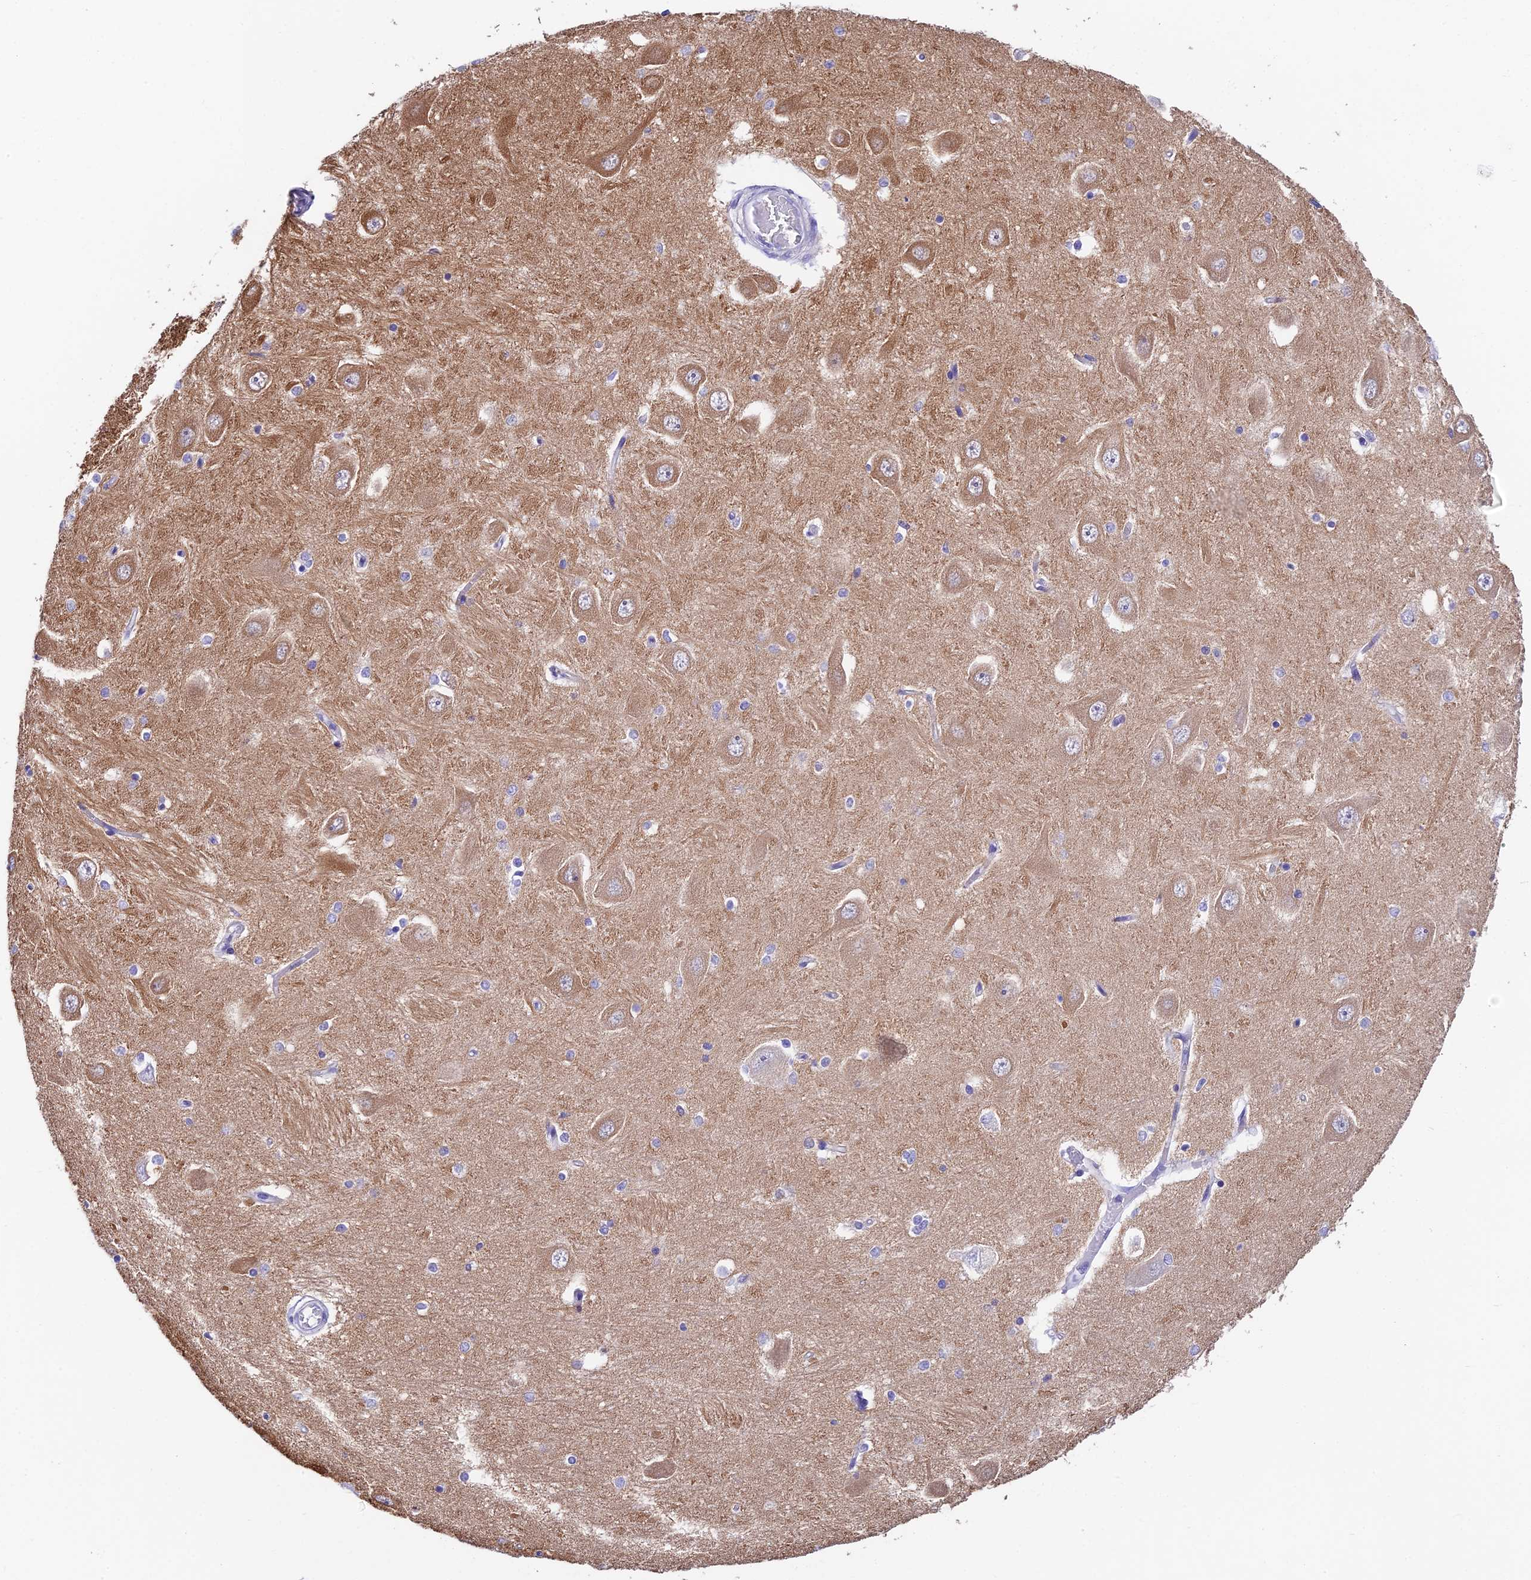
{"staining": {"intensity": "negative", "quantity": "none", "location": "none"}, "tissue": "hippocampus", "cell_type": "Glial cells", "image_type": "normal", "snomed": [{"axis": "morphology", "description": "Normal tissue, NOS"}, {"axis": "topography", "description": "Hippocampus"}], "caption": "DAB (3,3'-diaminobenzidine) immunohistochemical staining of normal hippocampus exhibits no significant staining in glial cells.", "gene": "DUSP29", "patient": {"sex": "male", "age": 45}}